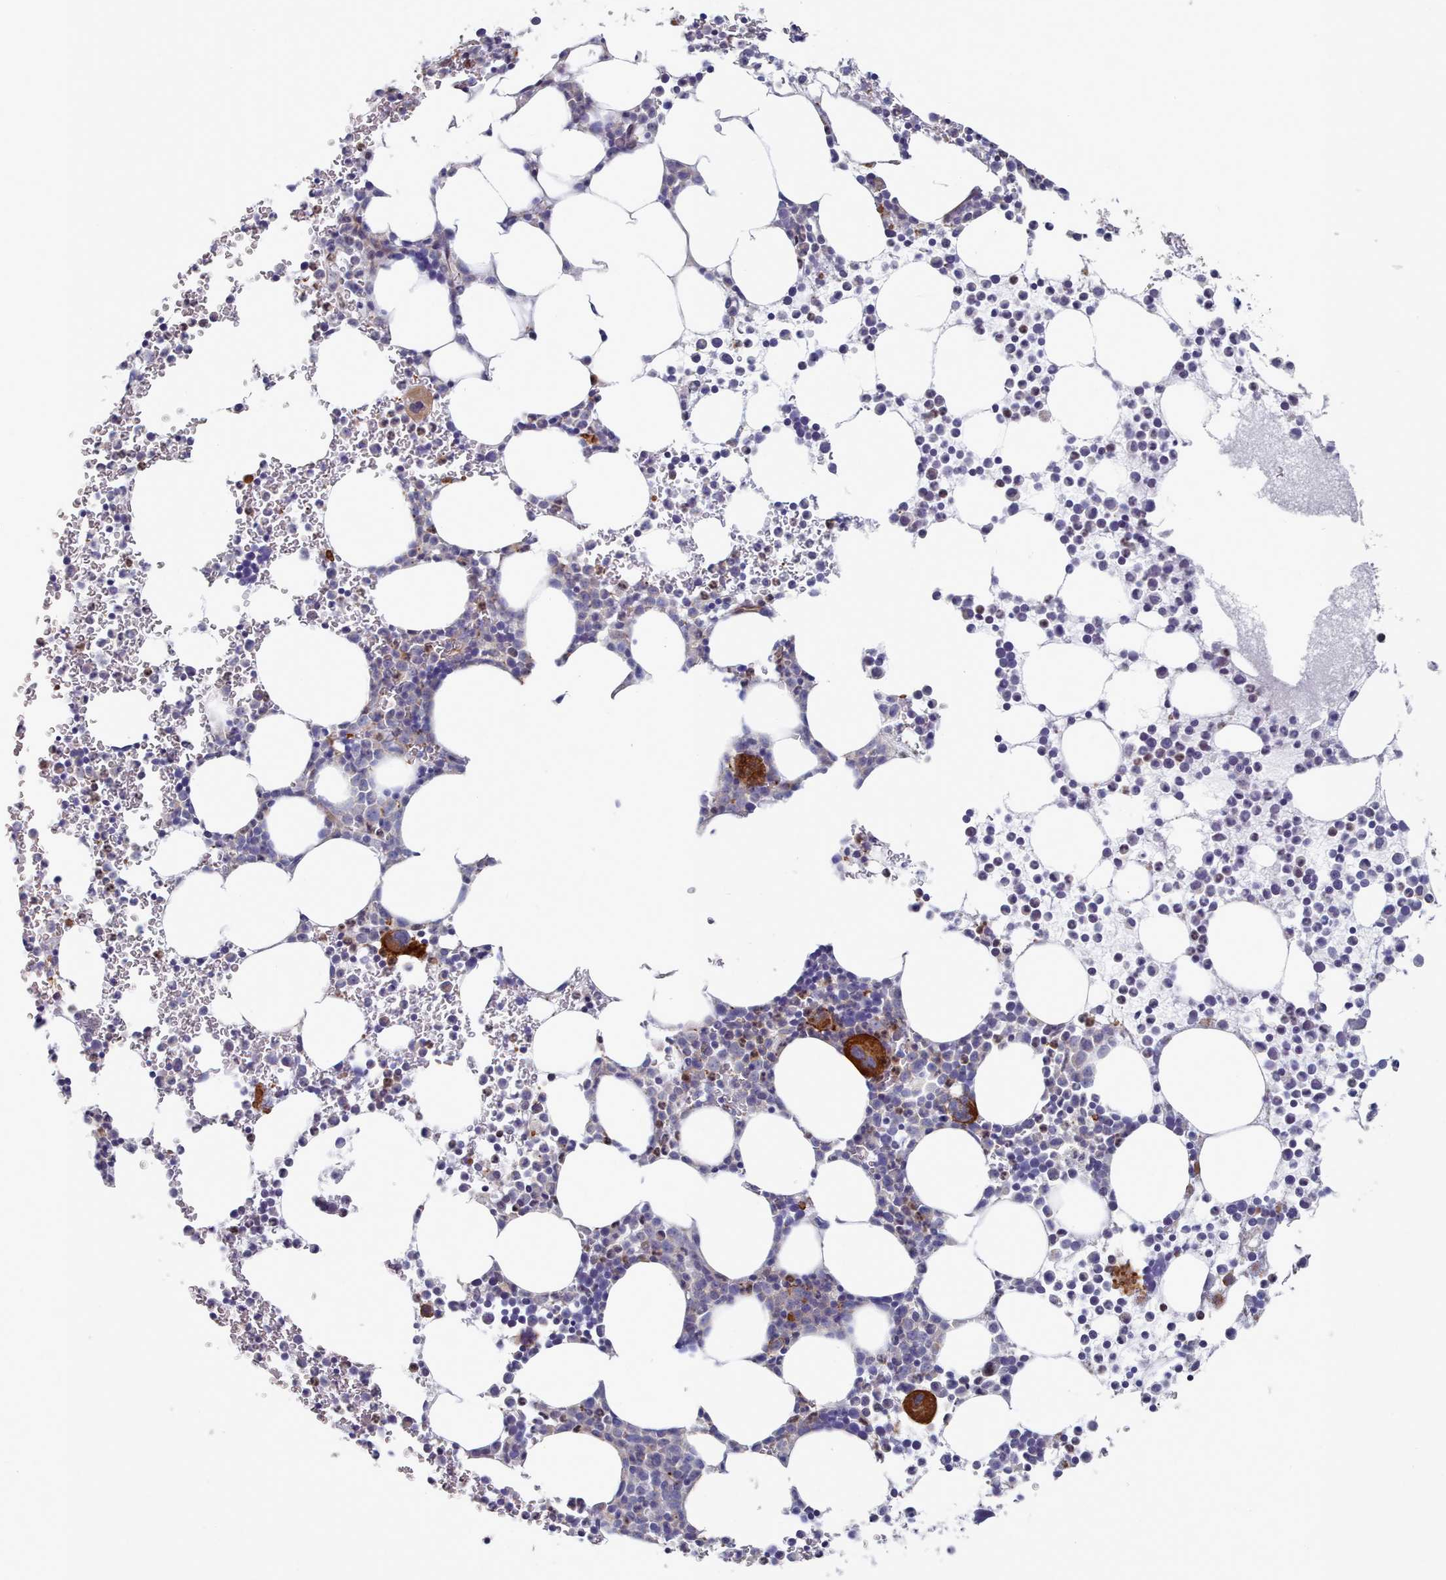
{"staining": {"intensity": "strong", "quantity": "<25%", "location": "cytoplasmic/membranous"}, "tissue": "bone marrow", "cell_type": "Hematopoietic cells", "image_type": "normal", "snomed": [{"axis": "morphology", "description": "Normal tissue, NOS"}, {"axis": "topography", "description": "Bone marrow"}], "caption": "Immunohistochemical staining of benign human bone marrow displays strong cytoplasmic/membranous protein staining in approximately <25% of hematopoietic cells. The protein is shown in brown color, while the nuclei are stained blue.", "gene": "G6PC1", "patient": {"sex": "female", "age": 78}}